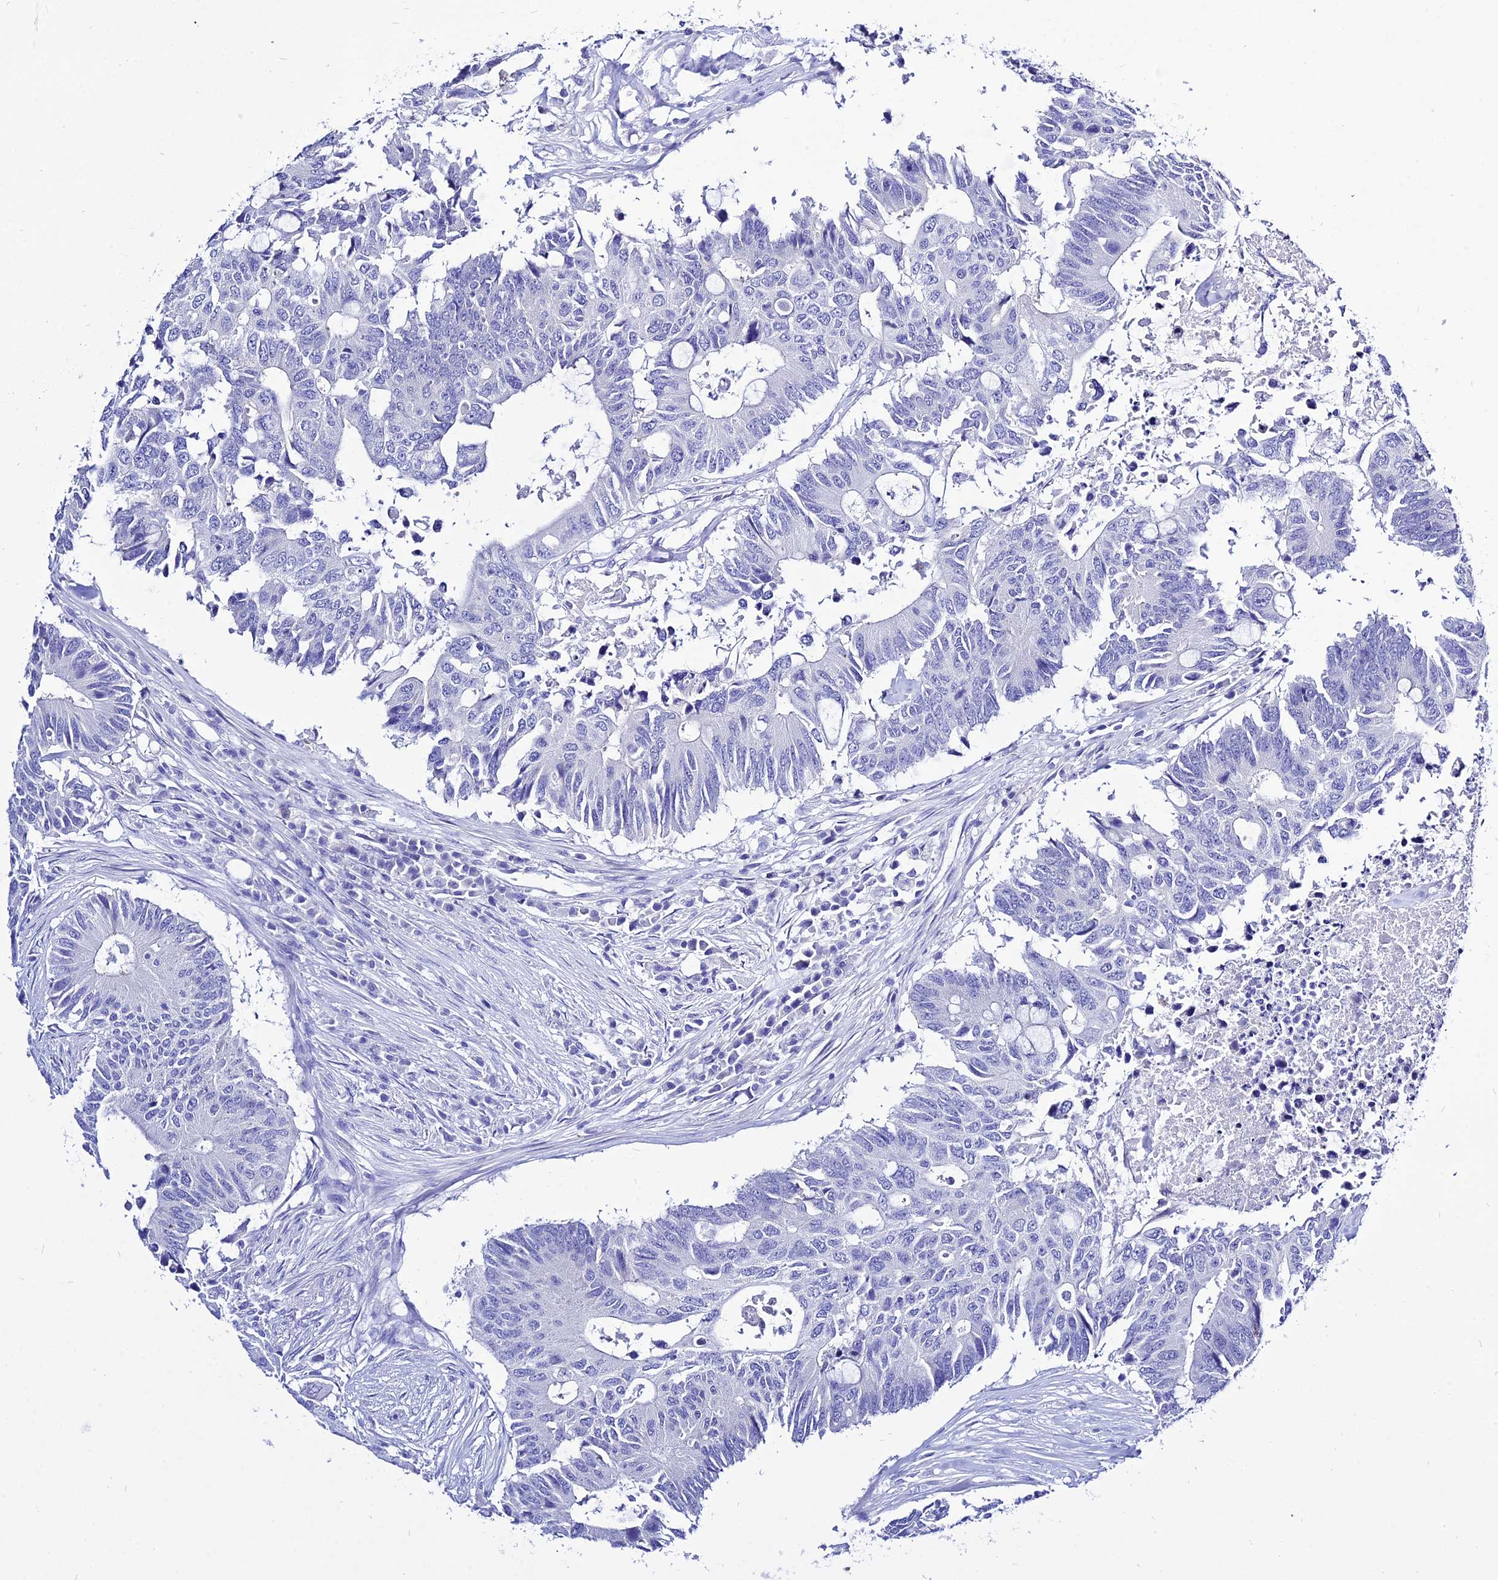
{"staining": {"intensity": "negative", "quantity": "none", "location": "none"}, "tissue": "colorectal cancer", "cell_type": "Tumor cells", "image_type": "cancer", "snomed": [{"axis": "morphology", "description": "Adenocarcinoma, NOS"}, {"axis": "topography", "description": "Colon"}], "caption": "Tumor cells show no significant protein positivity in adenocarcinoma (colorectal).", "gene": "DEFB107A", "patient": {"sex": "male", "age": 71}}